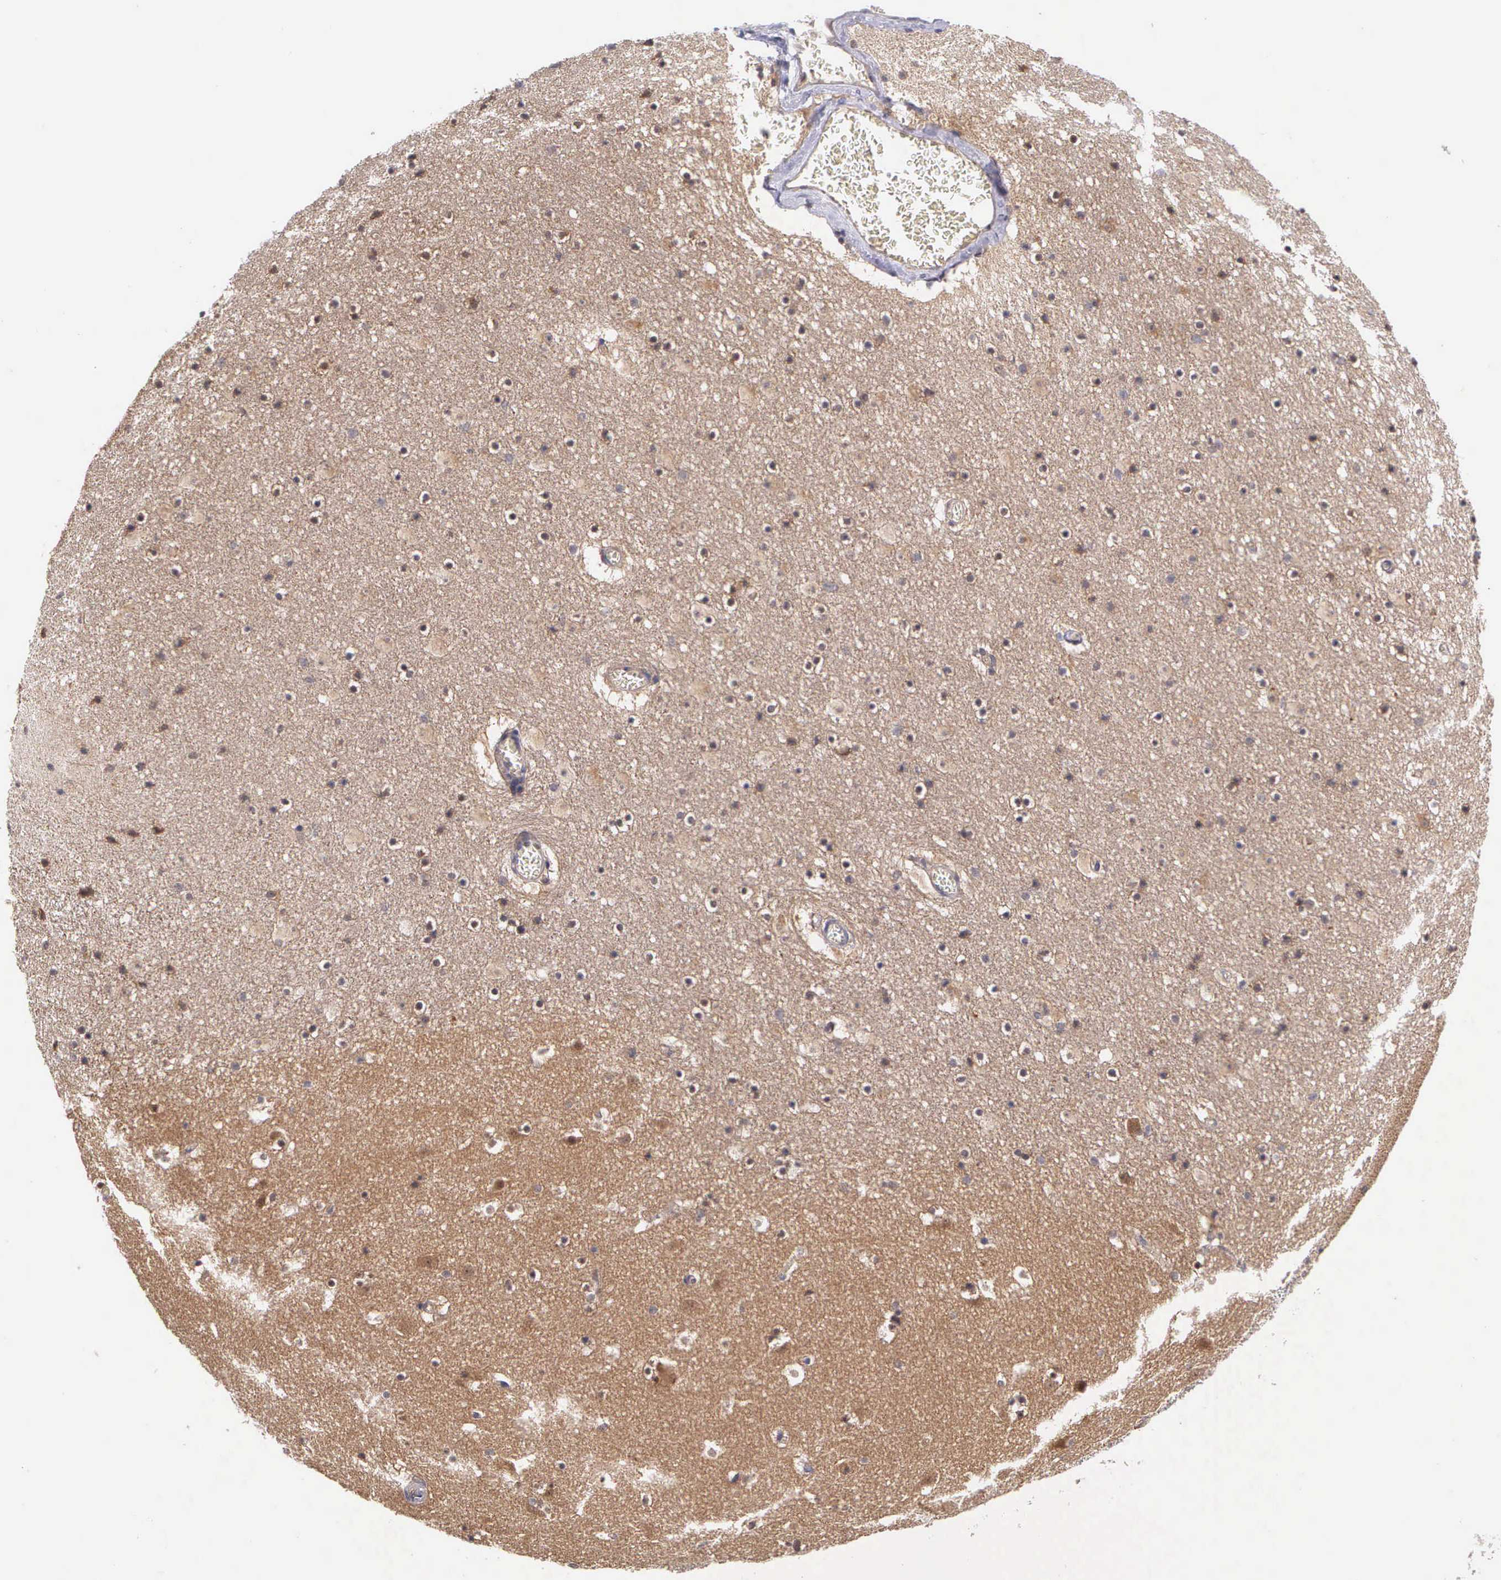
{"staining": {"intensity": "moderate", "quantity": ">75%", "location": "cytoplasmic/membranous"}, "tissue": "caudate", "cell_type": "Neuronal cells", "image_type": "normal", "snomed": [{"axis": "morphology", "description": "Normal tissue, NOS"}, {"axis": "topography", "description": "Lateral ventricle wall"}], "caption": "This image demonstrates normal caudate stained with immunohistochemistry (IHC) to label a protein in brown. The cytoplasmic/membranous of neuronal cells show moderate positivity for the protein. Nuclei are counter-stained blue.", "gene": "IGBP1P2", "patient": {"sex": "male", "age": 45}}